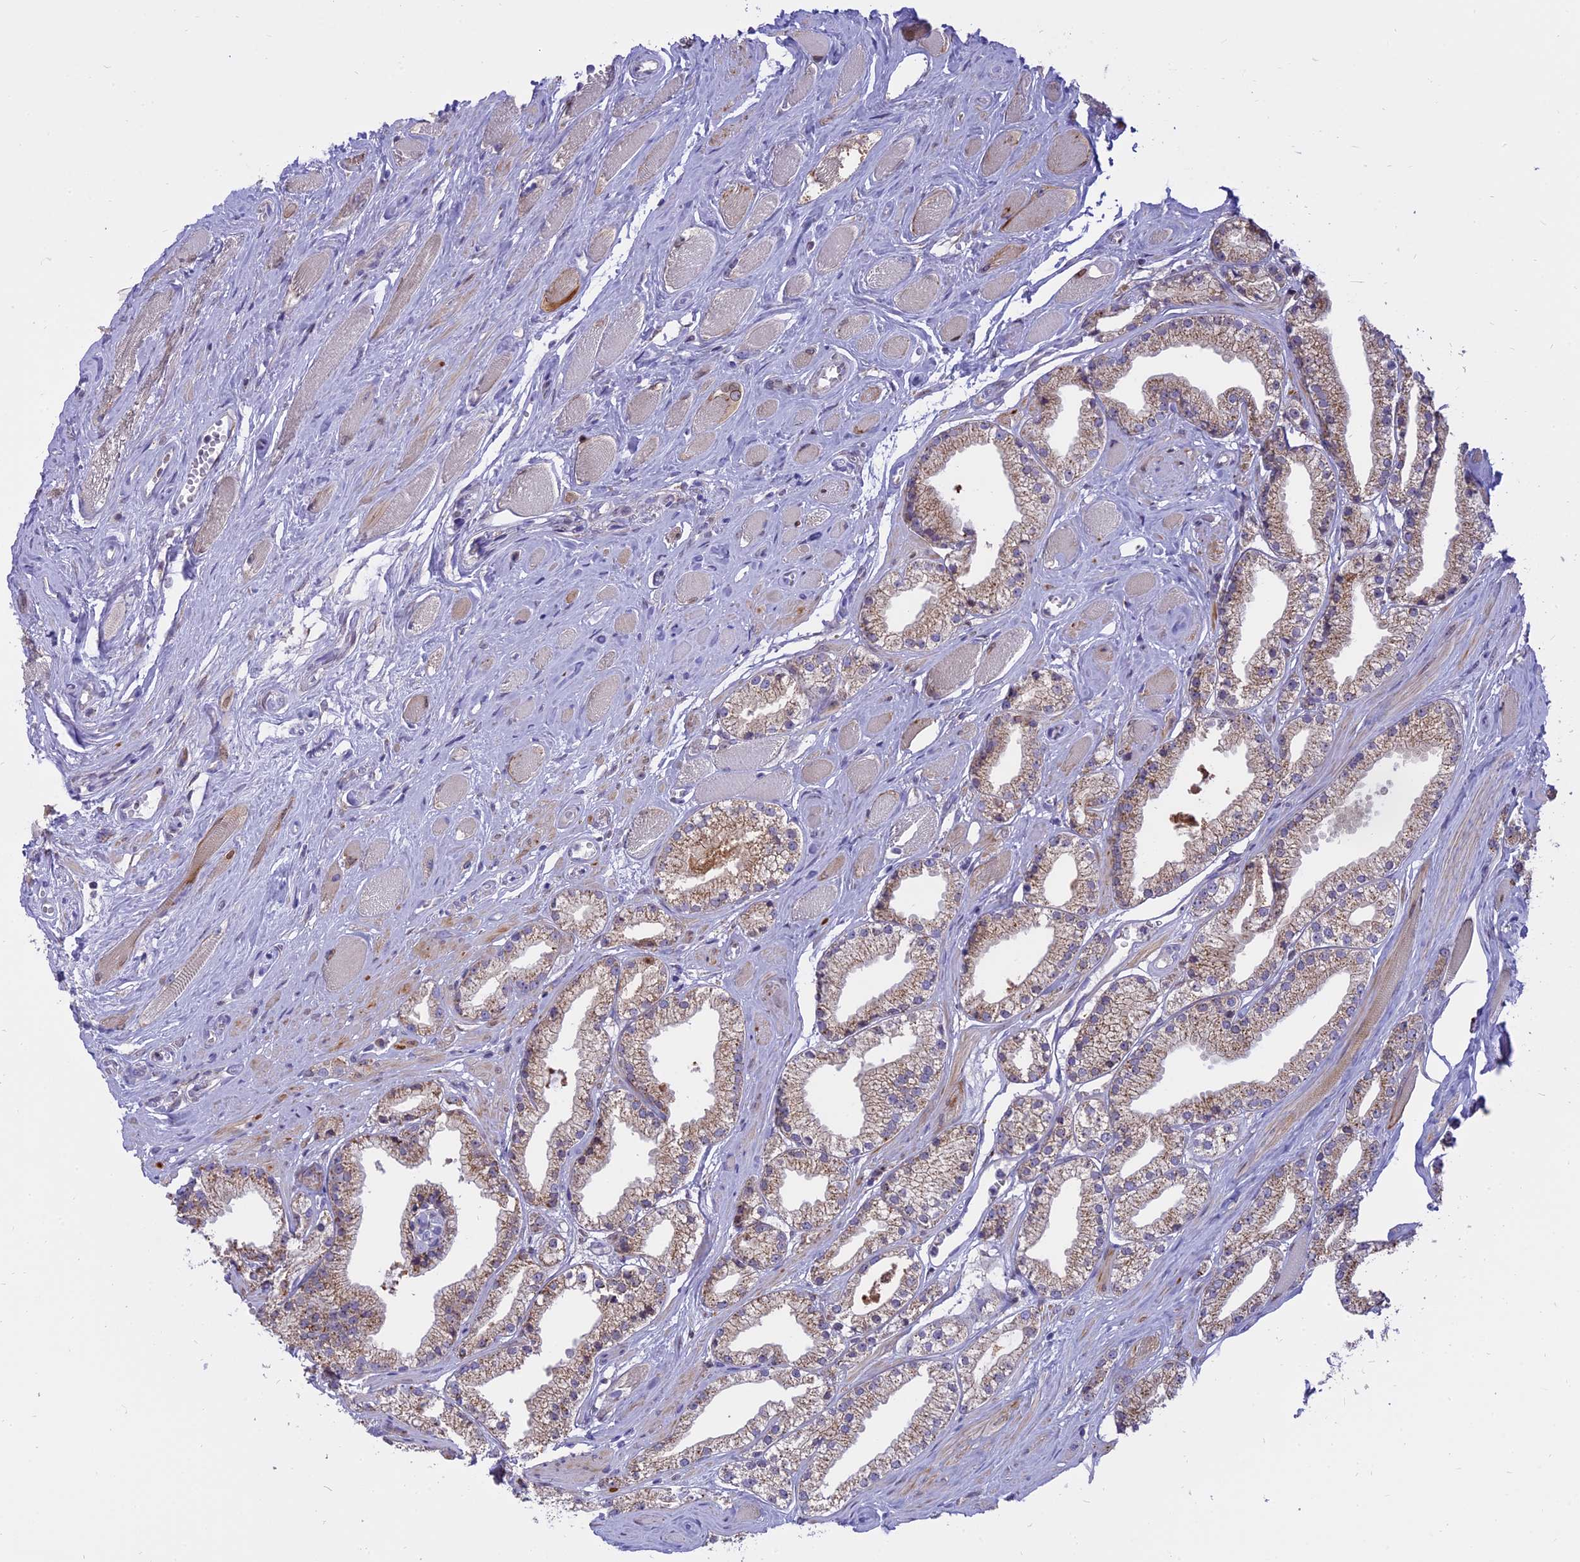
{"staining": {"intensity": "weak", "quantity": ">75%", "location": "cytoplasmic/membranous"}, "tissue": "prostate cancer", "cell_type": "Tumor cells", "image_type": "cancer", "snomed": [{"axis": "morphology", "description": "Adenocarcinoma, High grade"}, {"axis": "topography", "description": "Prostate"}], "caption": "Protein staining shows weak cytoplasmic/membranous expression in approximately >75% of tumor cells in prostate cancer (adenocarcinoma (high-grade)). (DAB (3,3'-diaminobenzidine) = brown stain, brightfield microscopy at high magnification).", "gene": "CENPV", "patient": {"sex": "male", "age": 67}}